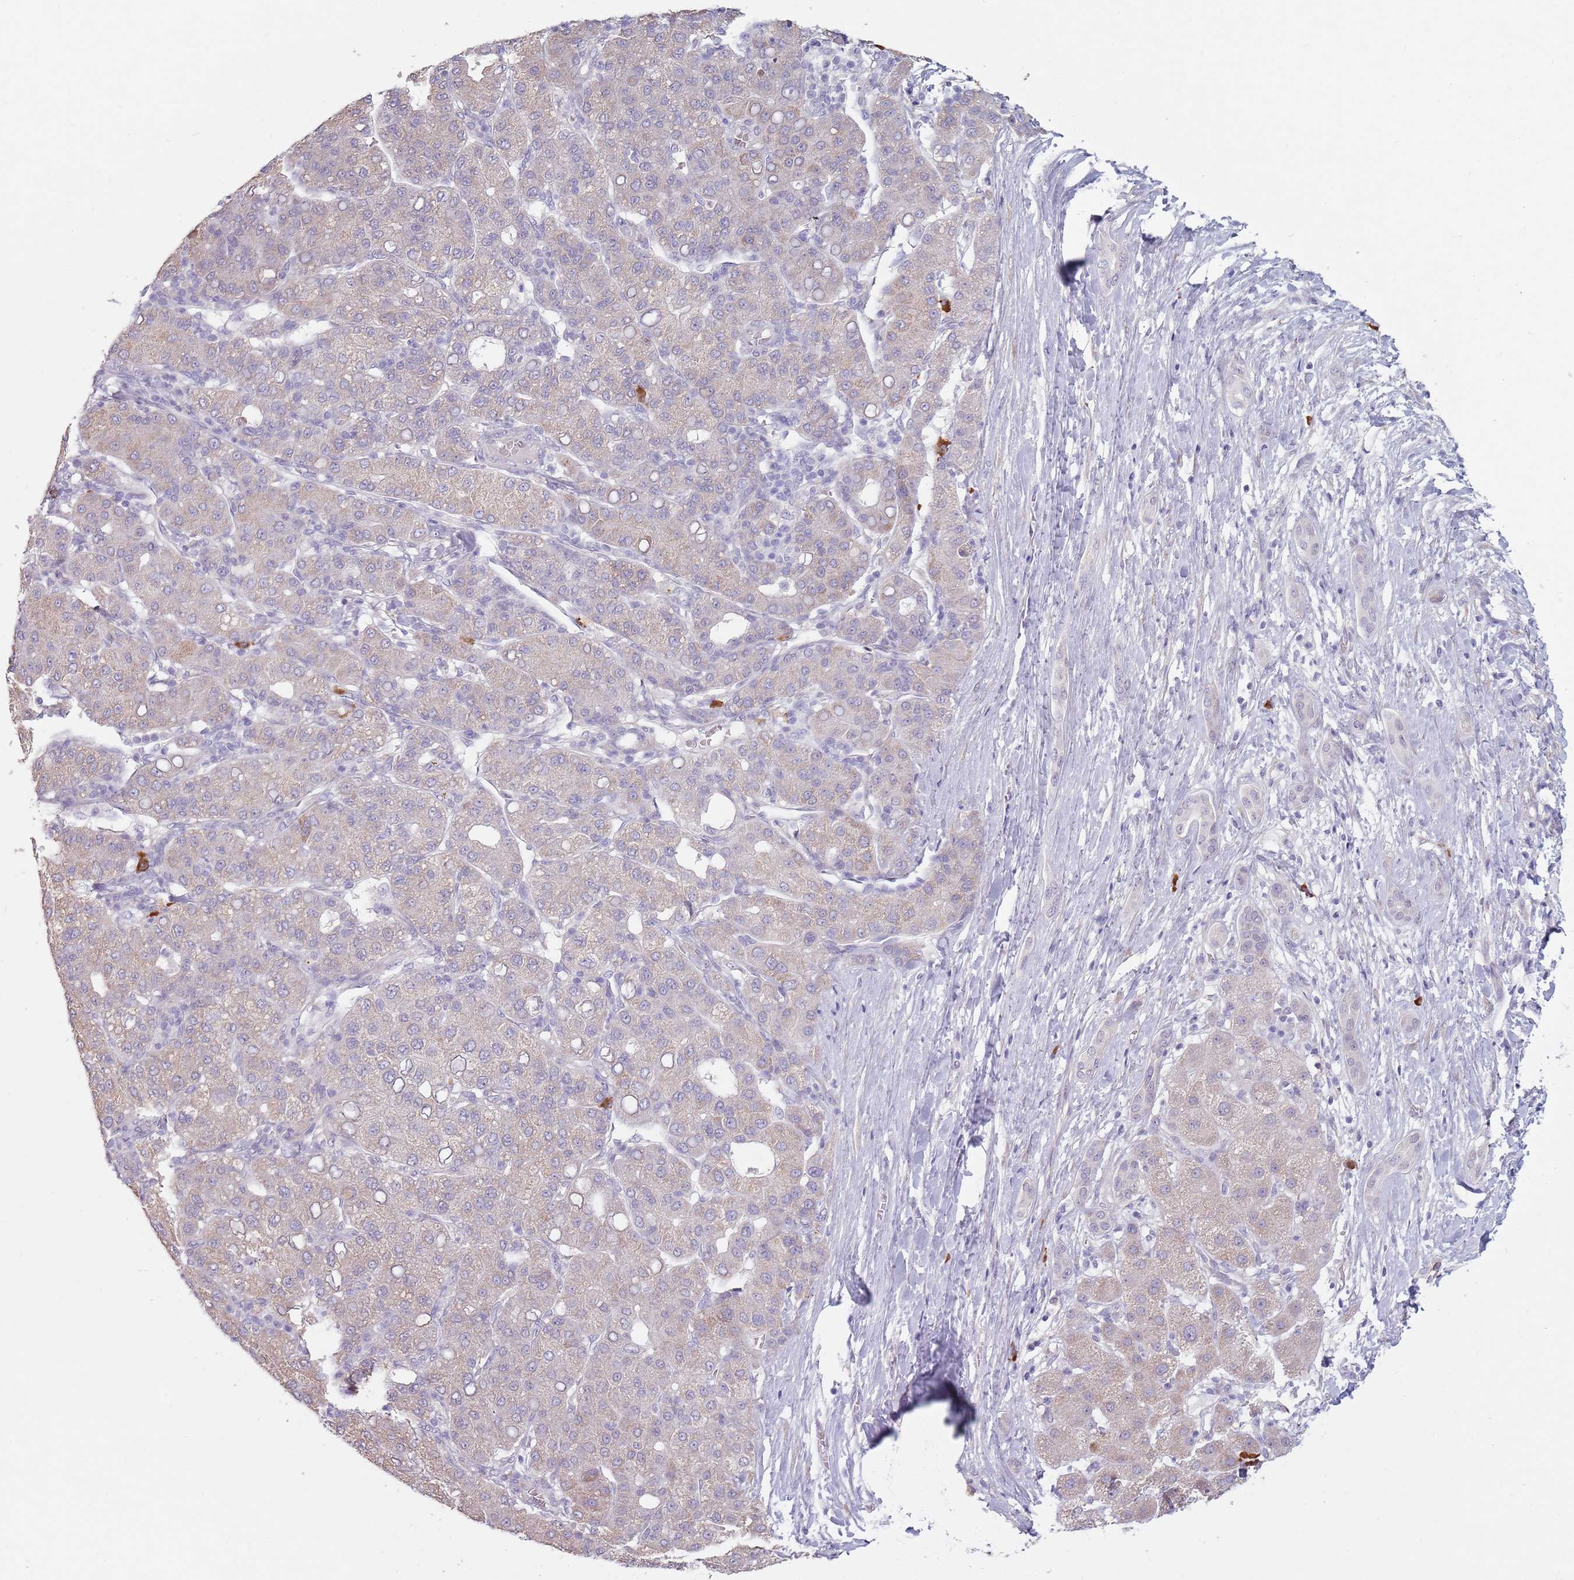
{"staining": {"intensity": "negative", "quantity": "none", "location": "none"}, "tissue": "liver cancer", "cell_type": "Tumor cells", "image_type": "cancer", "snomed": [{"axis": "morphology", "description": "Carcinoma, Hepatocellular, NOS"}, {"axis": "topography", "description": "Liver"}], "caption": "Tumor cells show no significant protein positivity in liver hepatocellular carcinoma. (DAB (3,3'-diaminobenzidine) immunohistochemistry (IHC) visualized using brightfield microscopy, high magnification).", "gene": "DXO", "patient": {"sex": "male", "age": 65}}